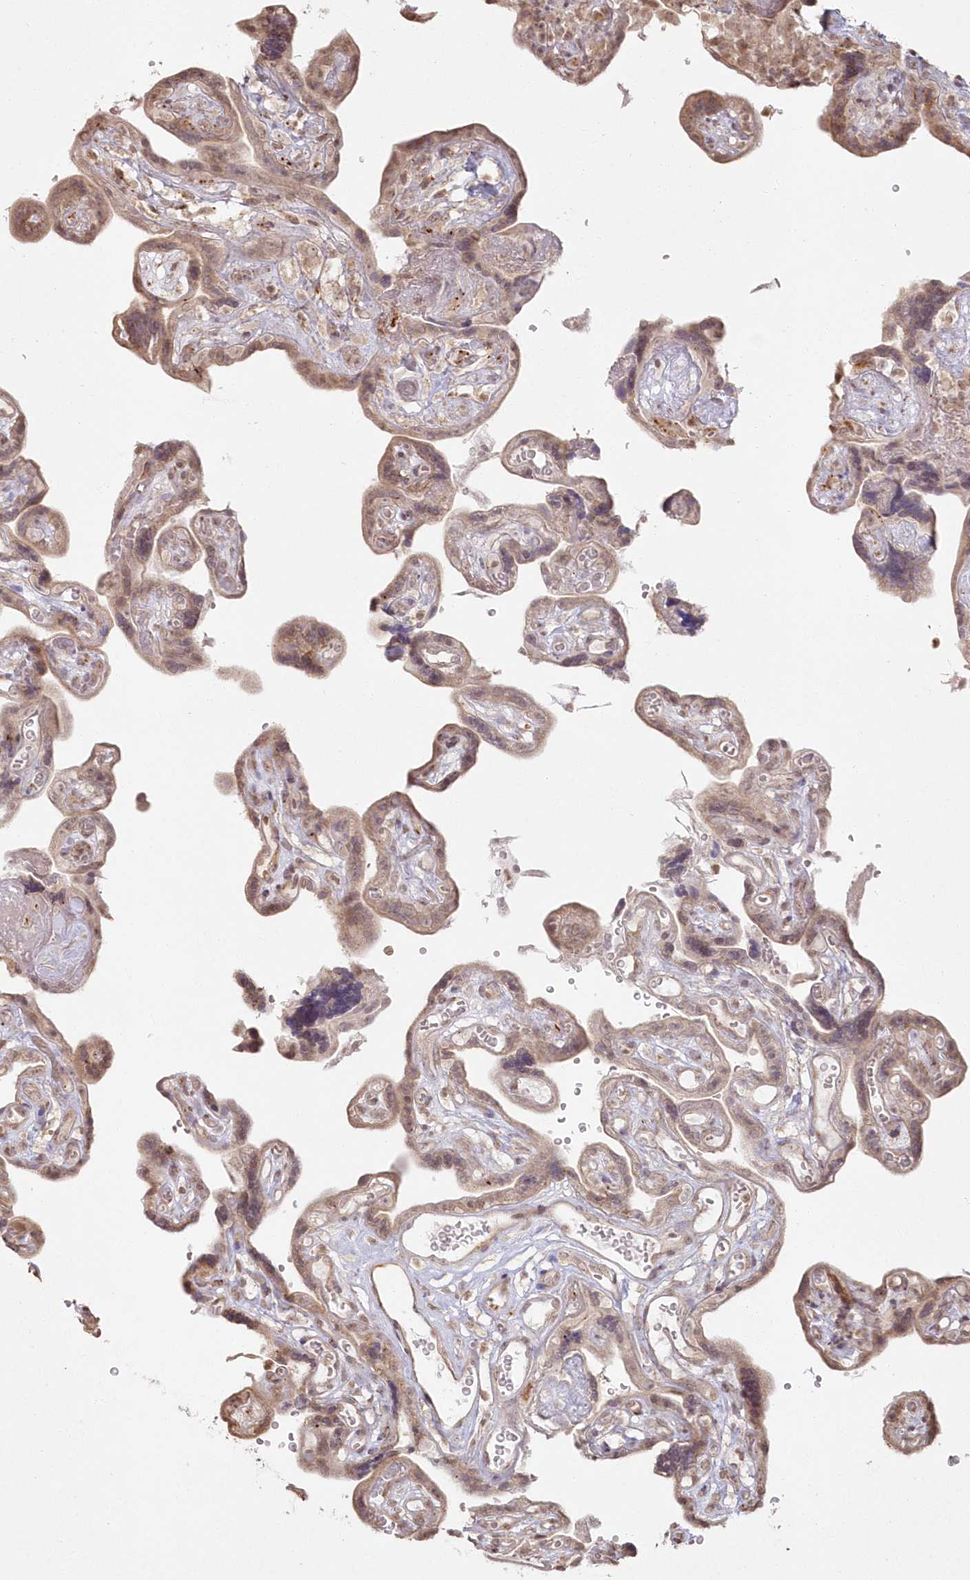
{"staining": {"intensity": "weak", "quantity": "25%-75%", "location": "cytoplasmic/membranous"}, "tissue": "placenta", "cell_type": "Decidual cells", "image_type": "normal", "snomed": [{"axis": "morphology", "description": "Normal tissue, NOS"}, {"axis": "topography", "description": "Placenta"}], "caption": "Immunohistochemical staining of normal placenta shows 25%-75% levels of weak cytoplasmic/membranous protein positivity in approximately 25%-75% of decidual cells.", "gene": "ARSB", "patient": {"sex": "female", "age": 30}}